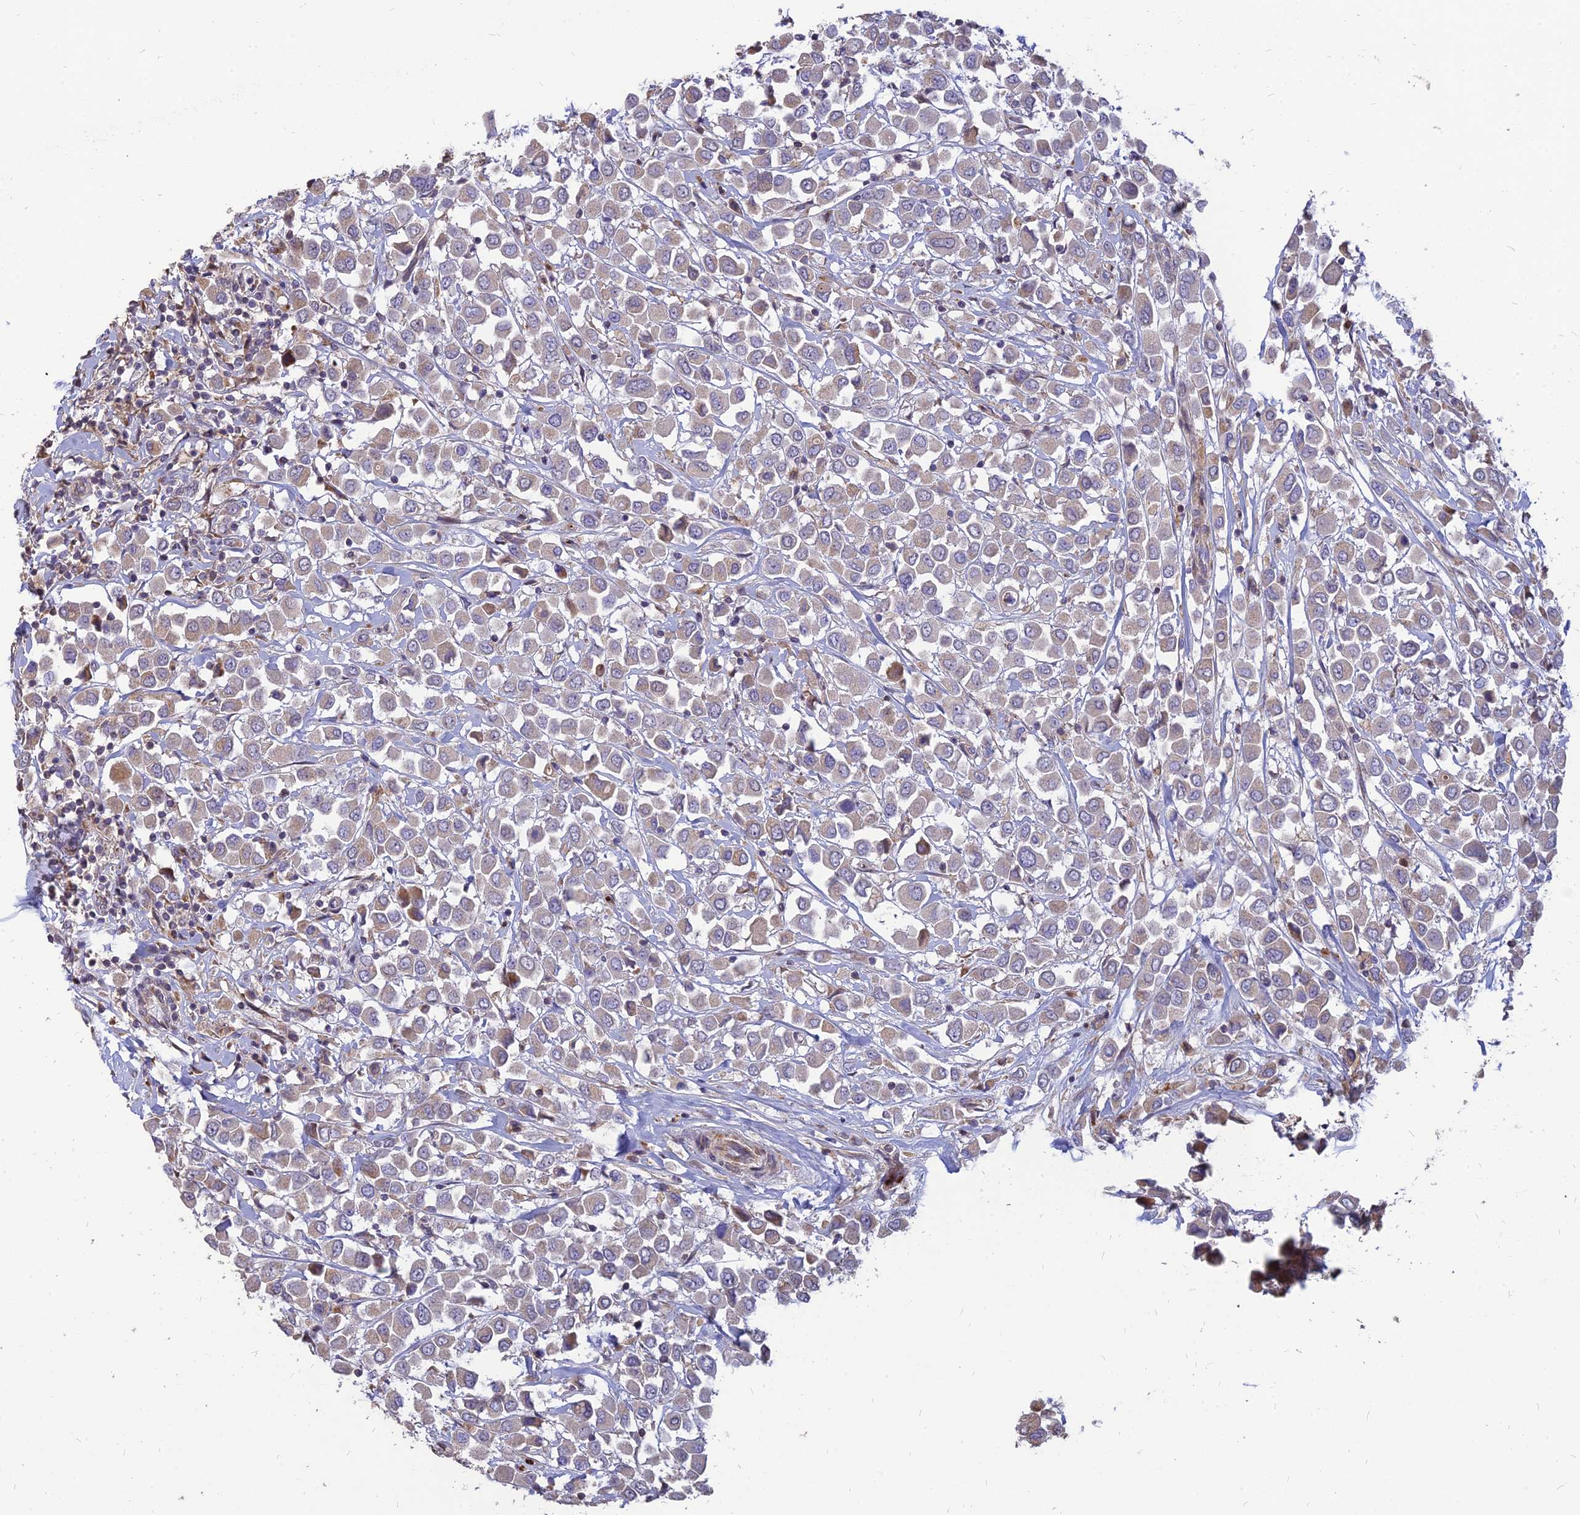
{"staining": {"intensity": "moderate", "quantity": "<25%", "location": "cytoplasmic/membranous"}, "tissue": "breast cancer", "cell_type": "Tumor cells", "image_type": "cancer", "snomed": [{"axis": "morphology", "description": "Duct carcinoma"}, {"axis": "topography", "description": "Breast"}], "caption": "High-power microscopy captured an immunohistochemistry (IHC) photomicrograph of breast cancer, revealing moderate cytoplasmic/membranous staining in about <25% of tumor cells.", "gene": "ST3GAL6", "patient": {"sex": "female", "age": 61}}